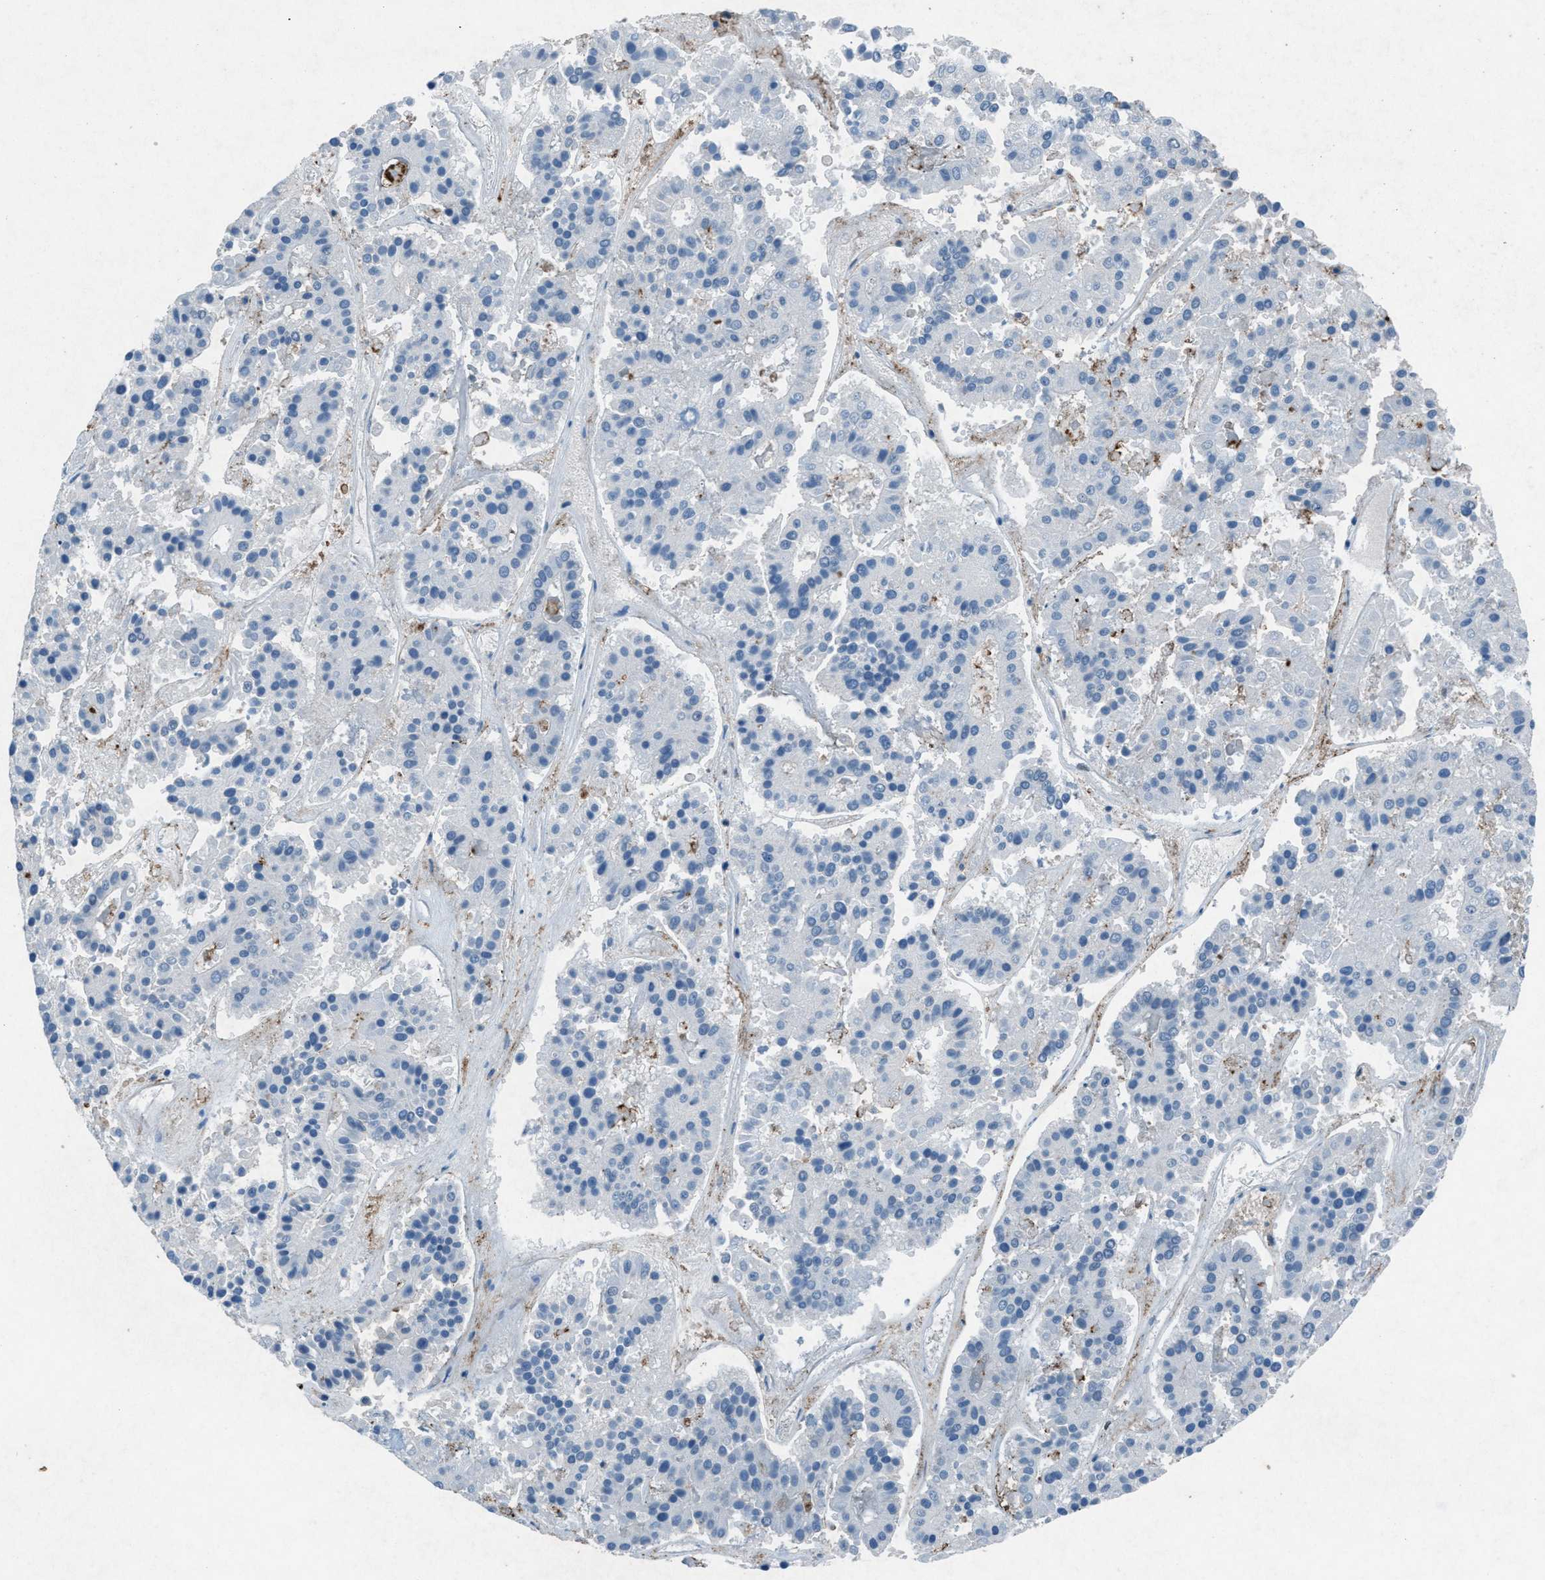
{"staining": {"intensity": "negative", "quantity": "none", "location": "none"}, "tissue": "pancreatic cancer", "cell_type": "Tumor cells", "image_type": "cancer", "snomed": [{"axis": "morphology", "description": "Adenocarcinoma, NOS"}, {"axis": "topography", "description": "Pancreas"}], "caption": "Immunohistochemical staining of human adenocarcinoma (pancreatic) demonstrates no significant expression in tumor cells.", "gene": "FCER1G", "patient": {"sex": "male", "age": 50}}